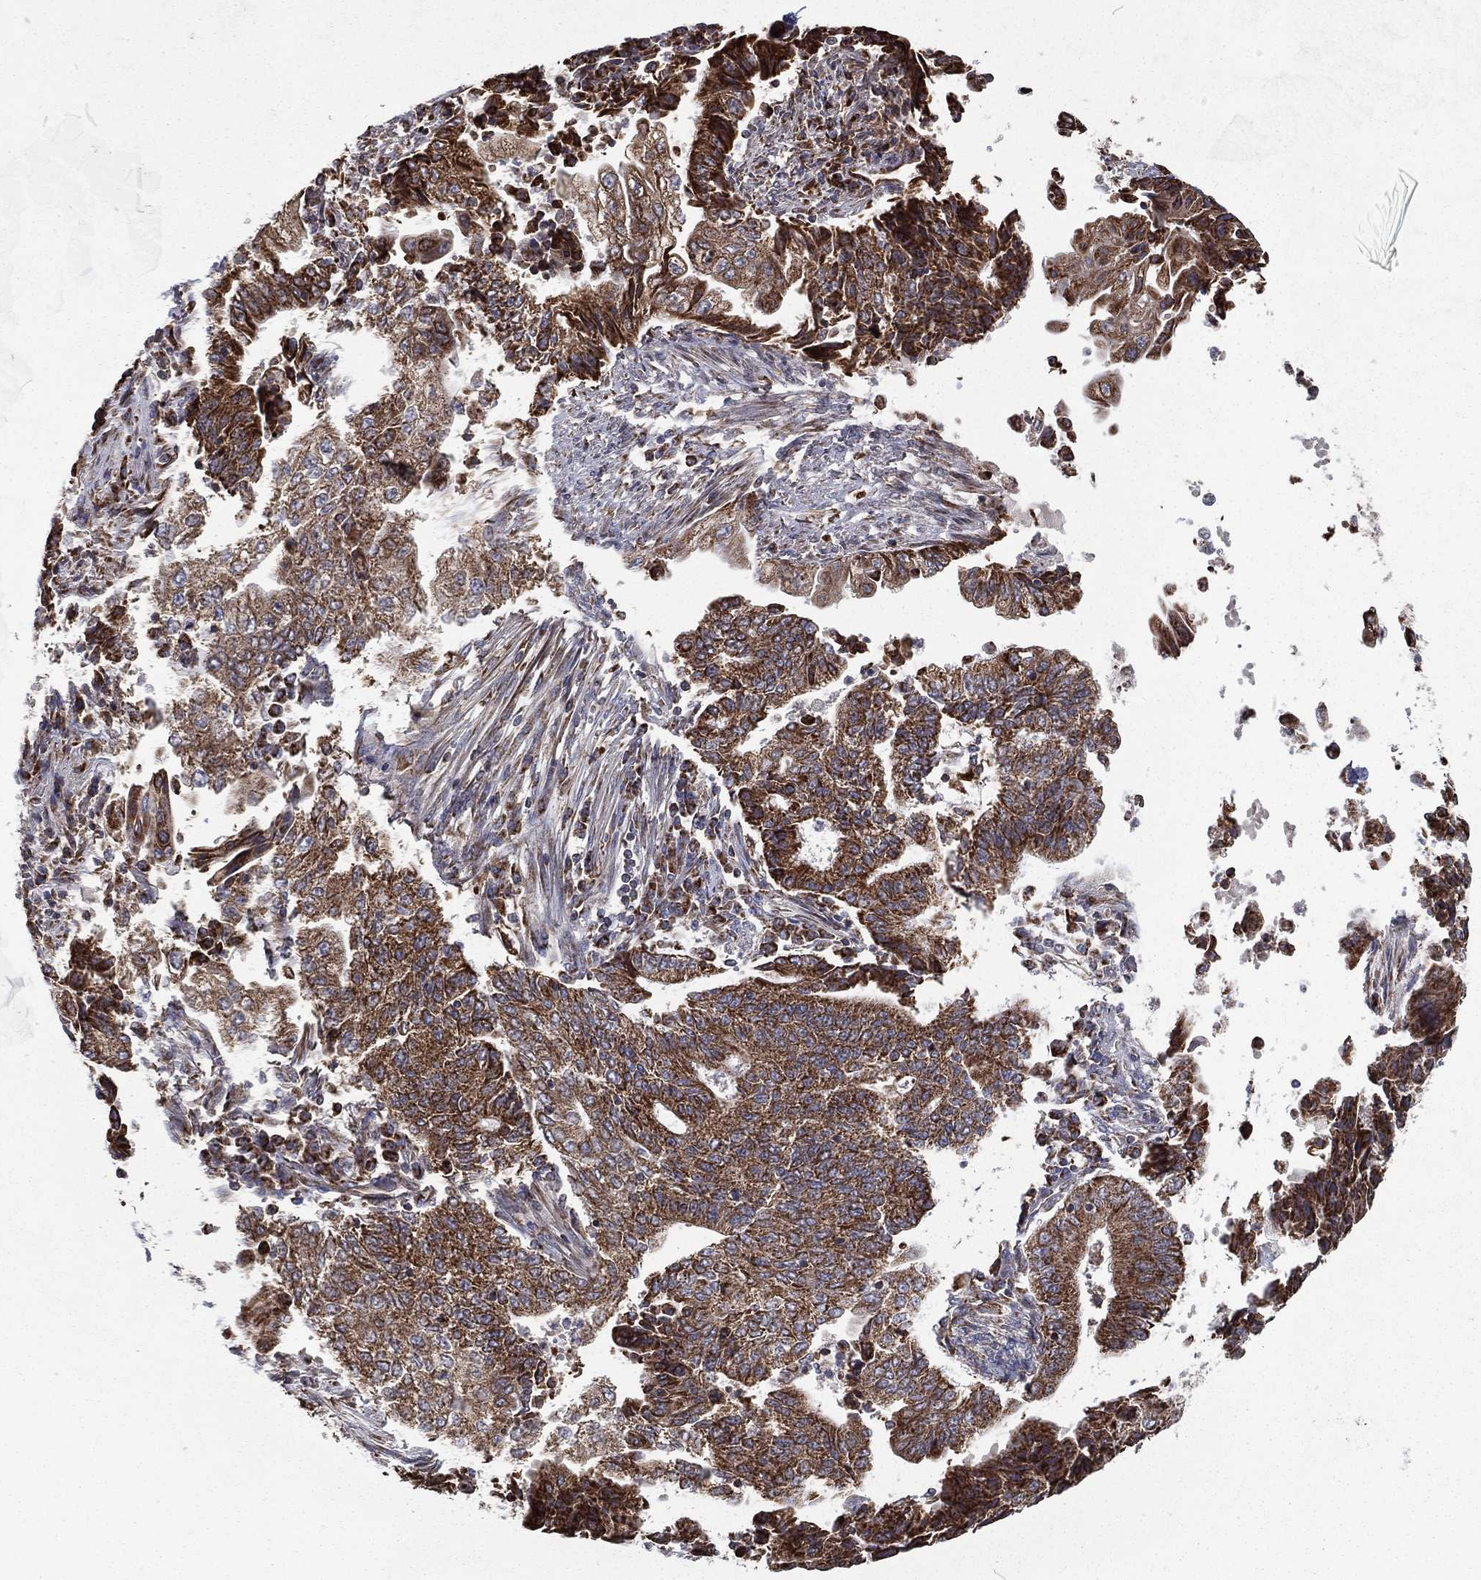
{"staining": {"intensity": "strong", "quantity": ">75%", "location": "cytoplasmic/membranous"}, "tissue": "endometrial cancer", "cell_type": "Tumor cells", "image_type": "cancer", "snomed": [{"axis": "morphology", "description": "Adenocarcinoma, NOS"}, {"axis": "topography", "description": "Uterus"}, {"axis": "topography", "description": "Endometrium"}], "caption": "Immunohistochemistry image of neoplastic tissue: endometrial adenocarcinoma stained using immunohistochemistry reveals high levels of strong protein expression localized specifically in the cytoplasmic/membranous of tumor cells, appearing as a cytoplasmic/membranous brown color.", "gene": "MT-CYB", "patient": {"sex": "female", "age": 54}}